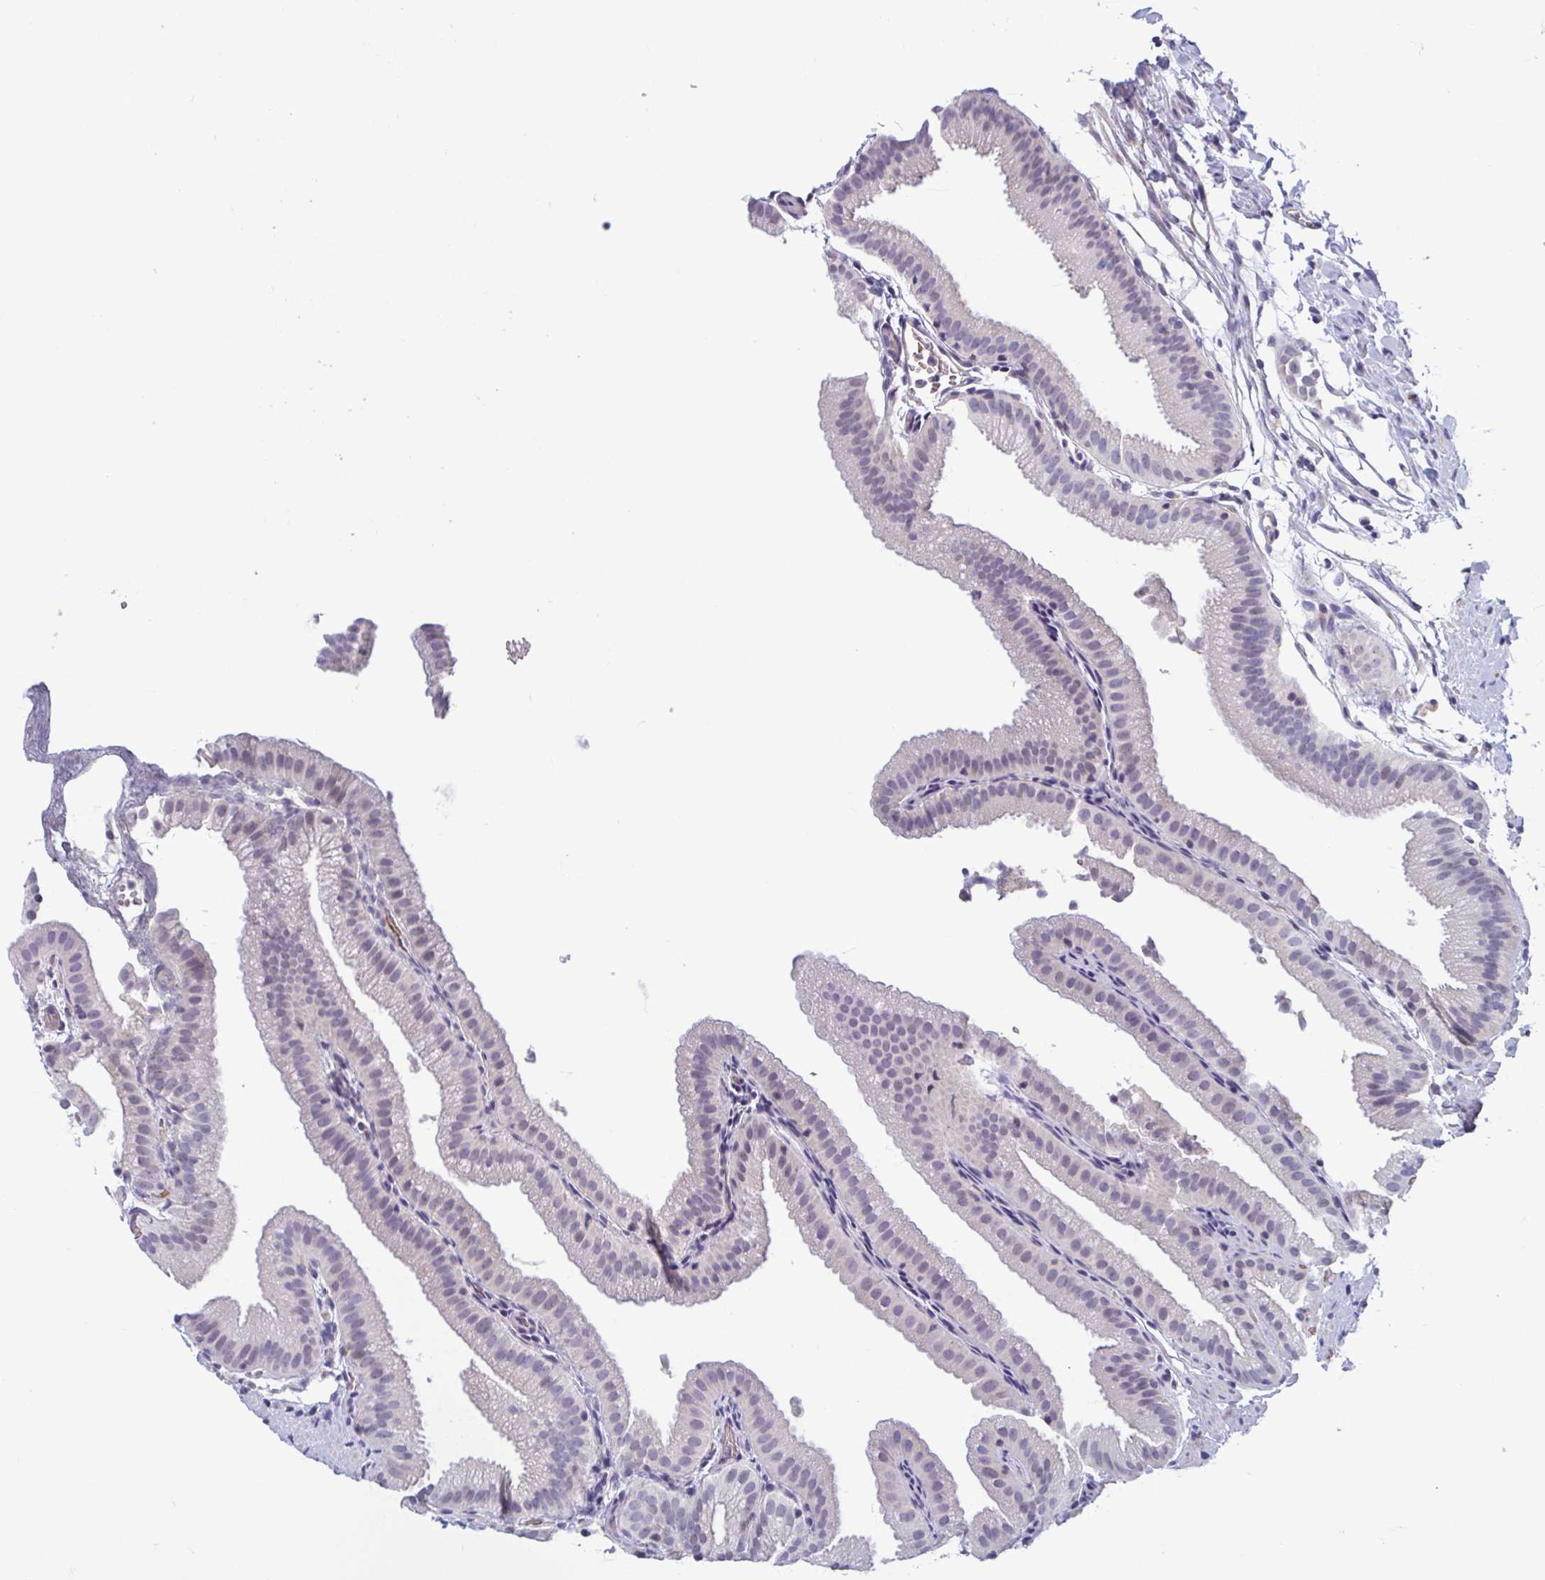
{"staining": {"intensity": "negative", "quantity": "none", "location": "none"}, "tissue": "gallbladder", "cell_type": "Glandular cells", "image_type": "normal", "snomed": [{"axis": "morphology", "description": "Normal tissue, NOS"}, {"axis": "topography", "description": "Gallbladder"}], "caption": "Protein analysis of normal gallbladder shows no significant expression in glandular cells.", "gene": "MORC4", "patient": {"sex": "female", "age": 63}}